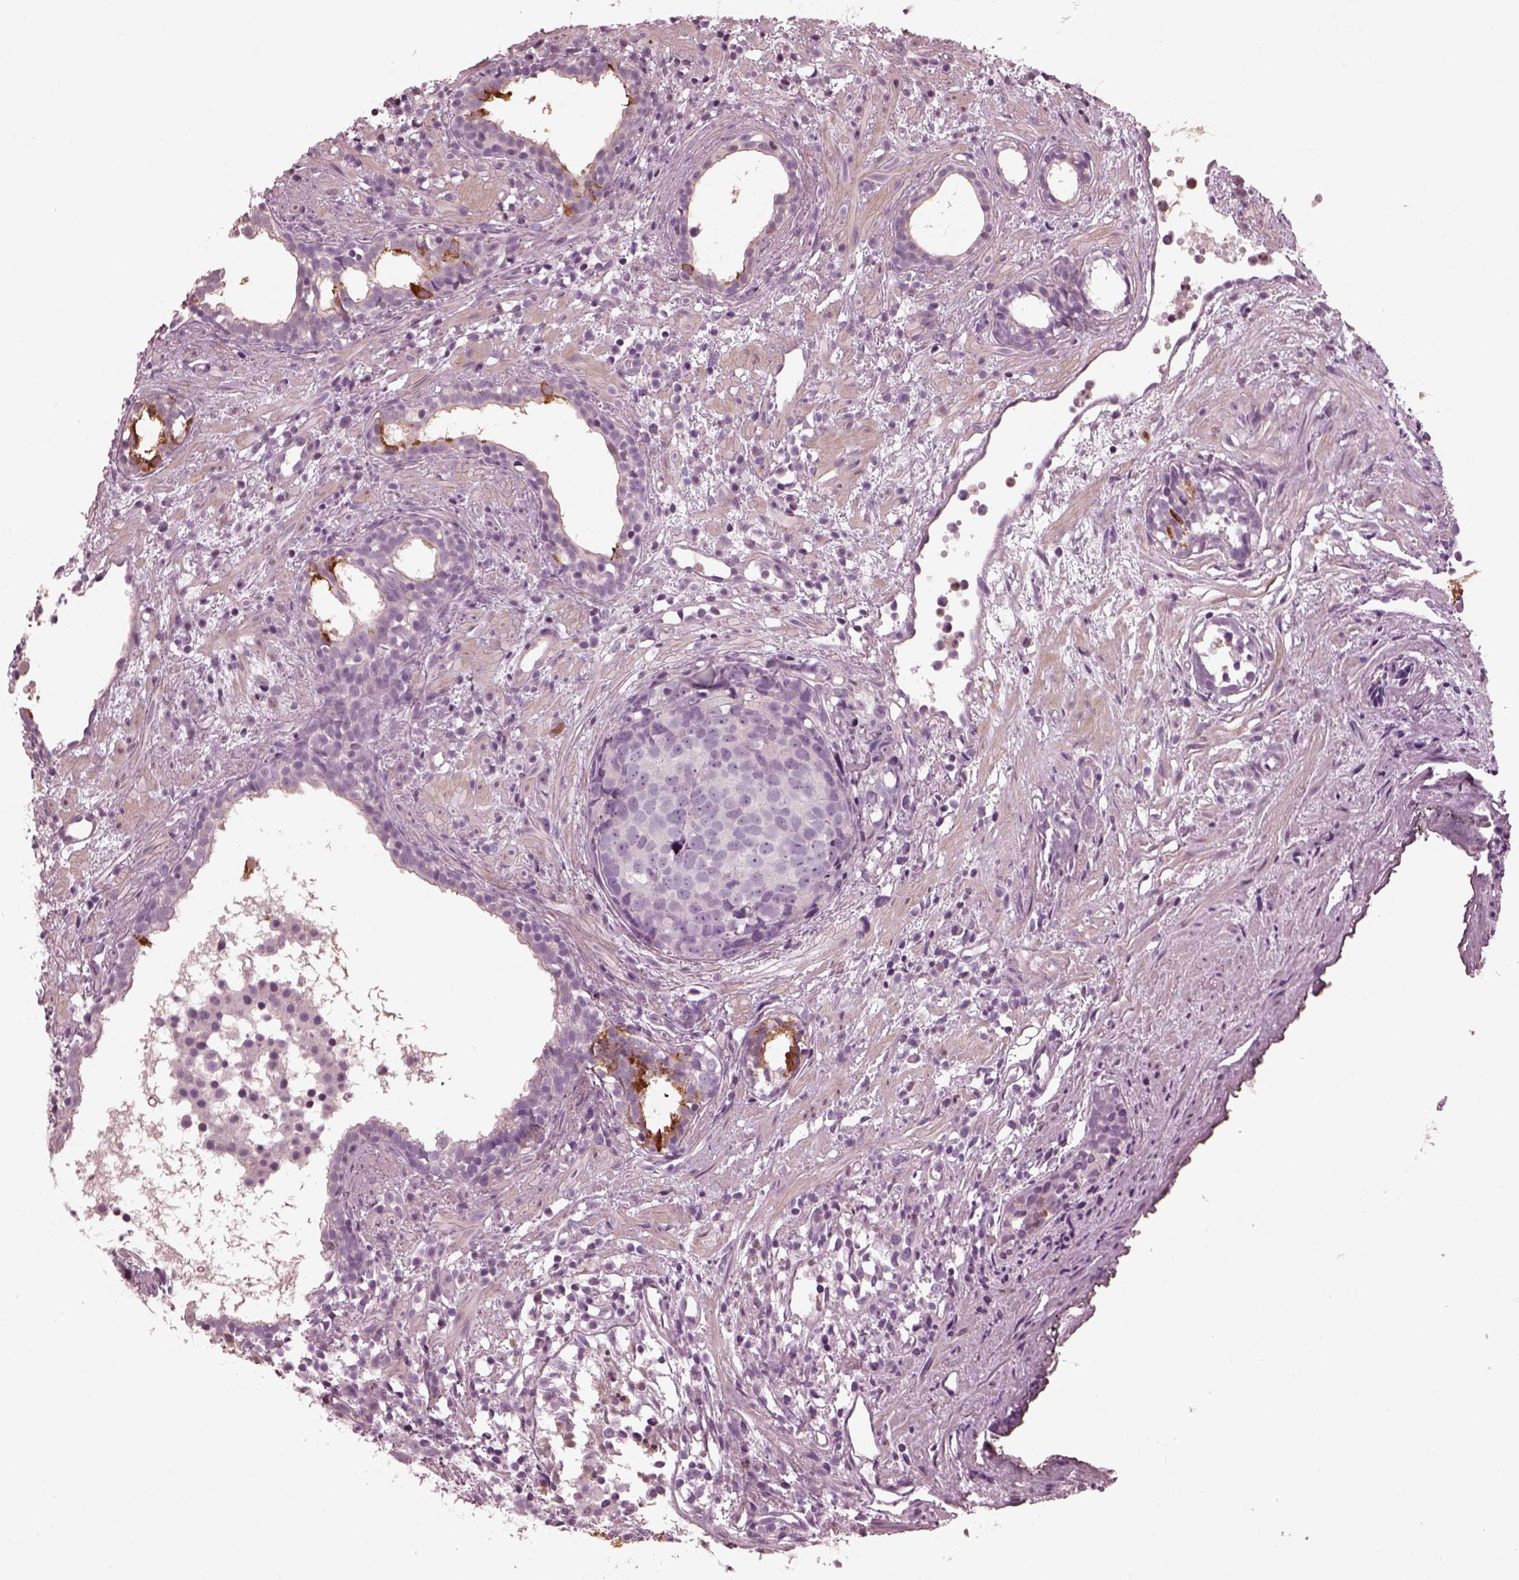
{"staining": {"intensity": "negative", "quantity": "none", "location": "none"}, "tissue": "prostate cancer", "cell_type": "Tumor cells", "image_type": "cancer", "snomed": [{"axis": "morphology", "description": "Adenocarcinoma, High grade"}, {"axis": "topography", "description": "Prostate"}], "caption": "DAB immunohistochemical staining of human prostate adenocarcinoma (high-grade) reveals no significant staining in tumor cells. (Immunohistochemistry (ihc), brightfield microscopy, high magnification).", "gene": "BFSP1", "patient": {"sex": "male", "age": 83}}